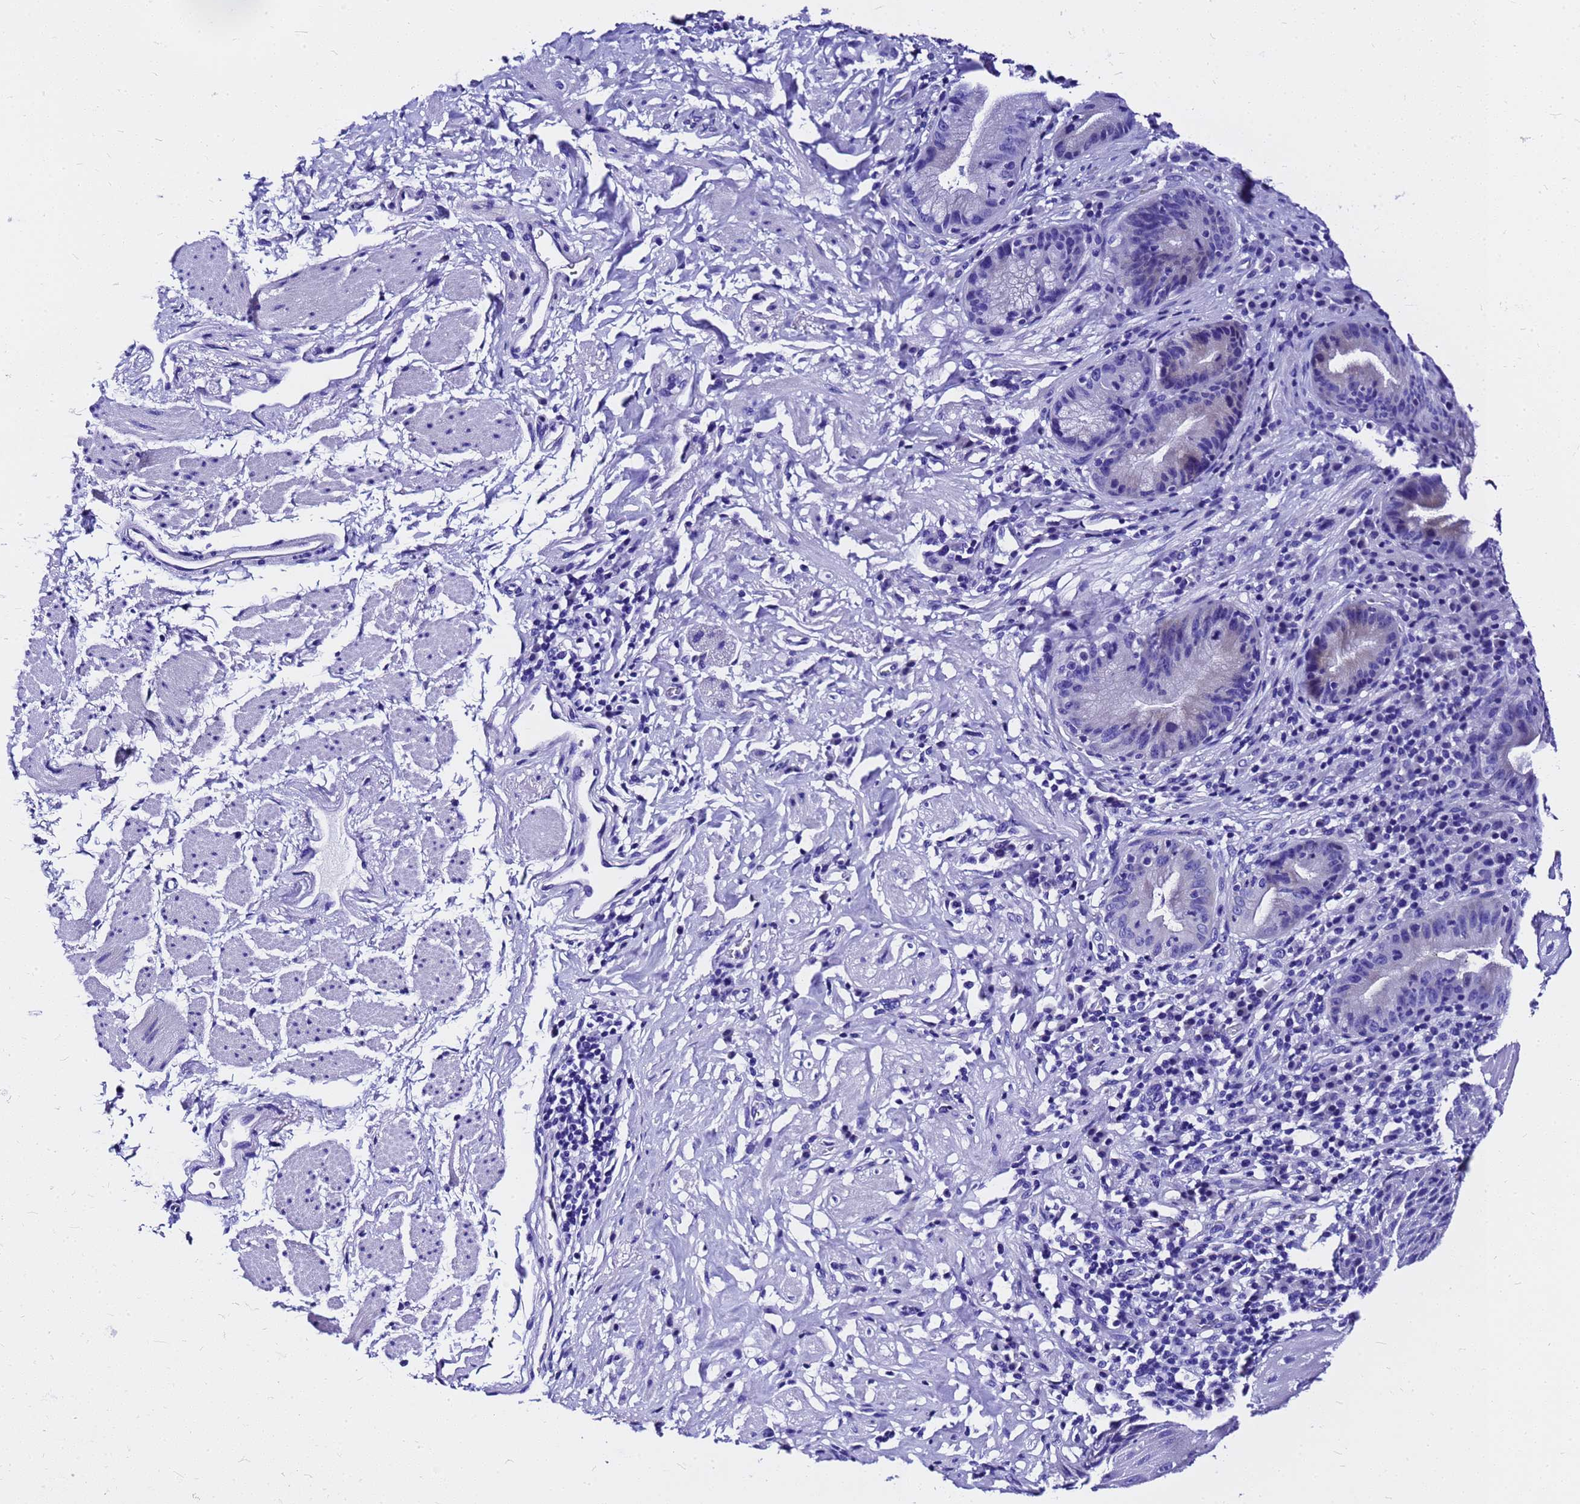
{"staining": {"intensity": "negative", "quantity": "none", "location": "none"}, "tissue": "esophagus", "cell_type": "Squamous epithelial cells", "image_type": "normal", "snomed": [{"axis": "morphology", "description": "Normal tissue, NOS"}, {"axis": "topography", "description": "Esophagus"}], "caption": "This histopathology image is of normal esophagus stained with immunohistochemistry (IHC) to label a protein in brown with the nuclei are counter-stained blue. There is no positivity in squamous epithelial cells.", "gene": "HERC4", "patient": {"sex": "female", "age": 61}}